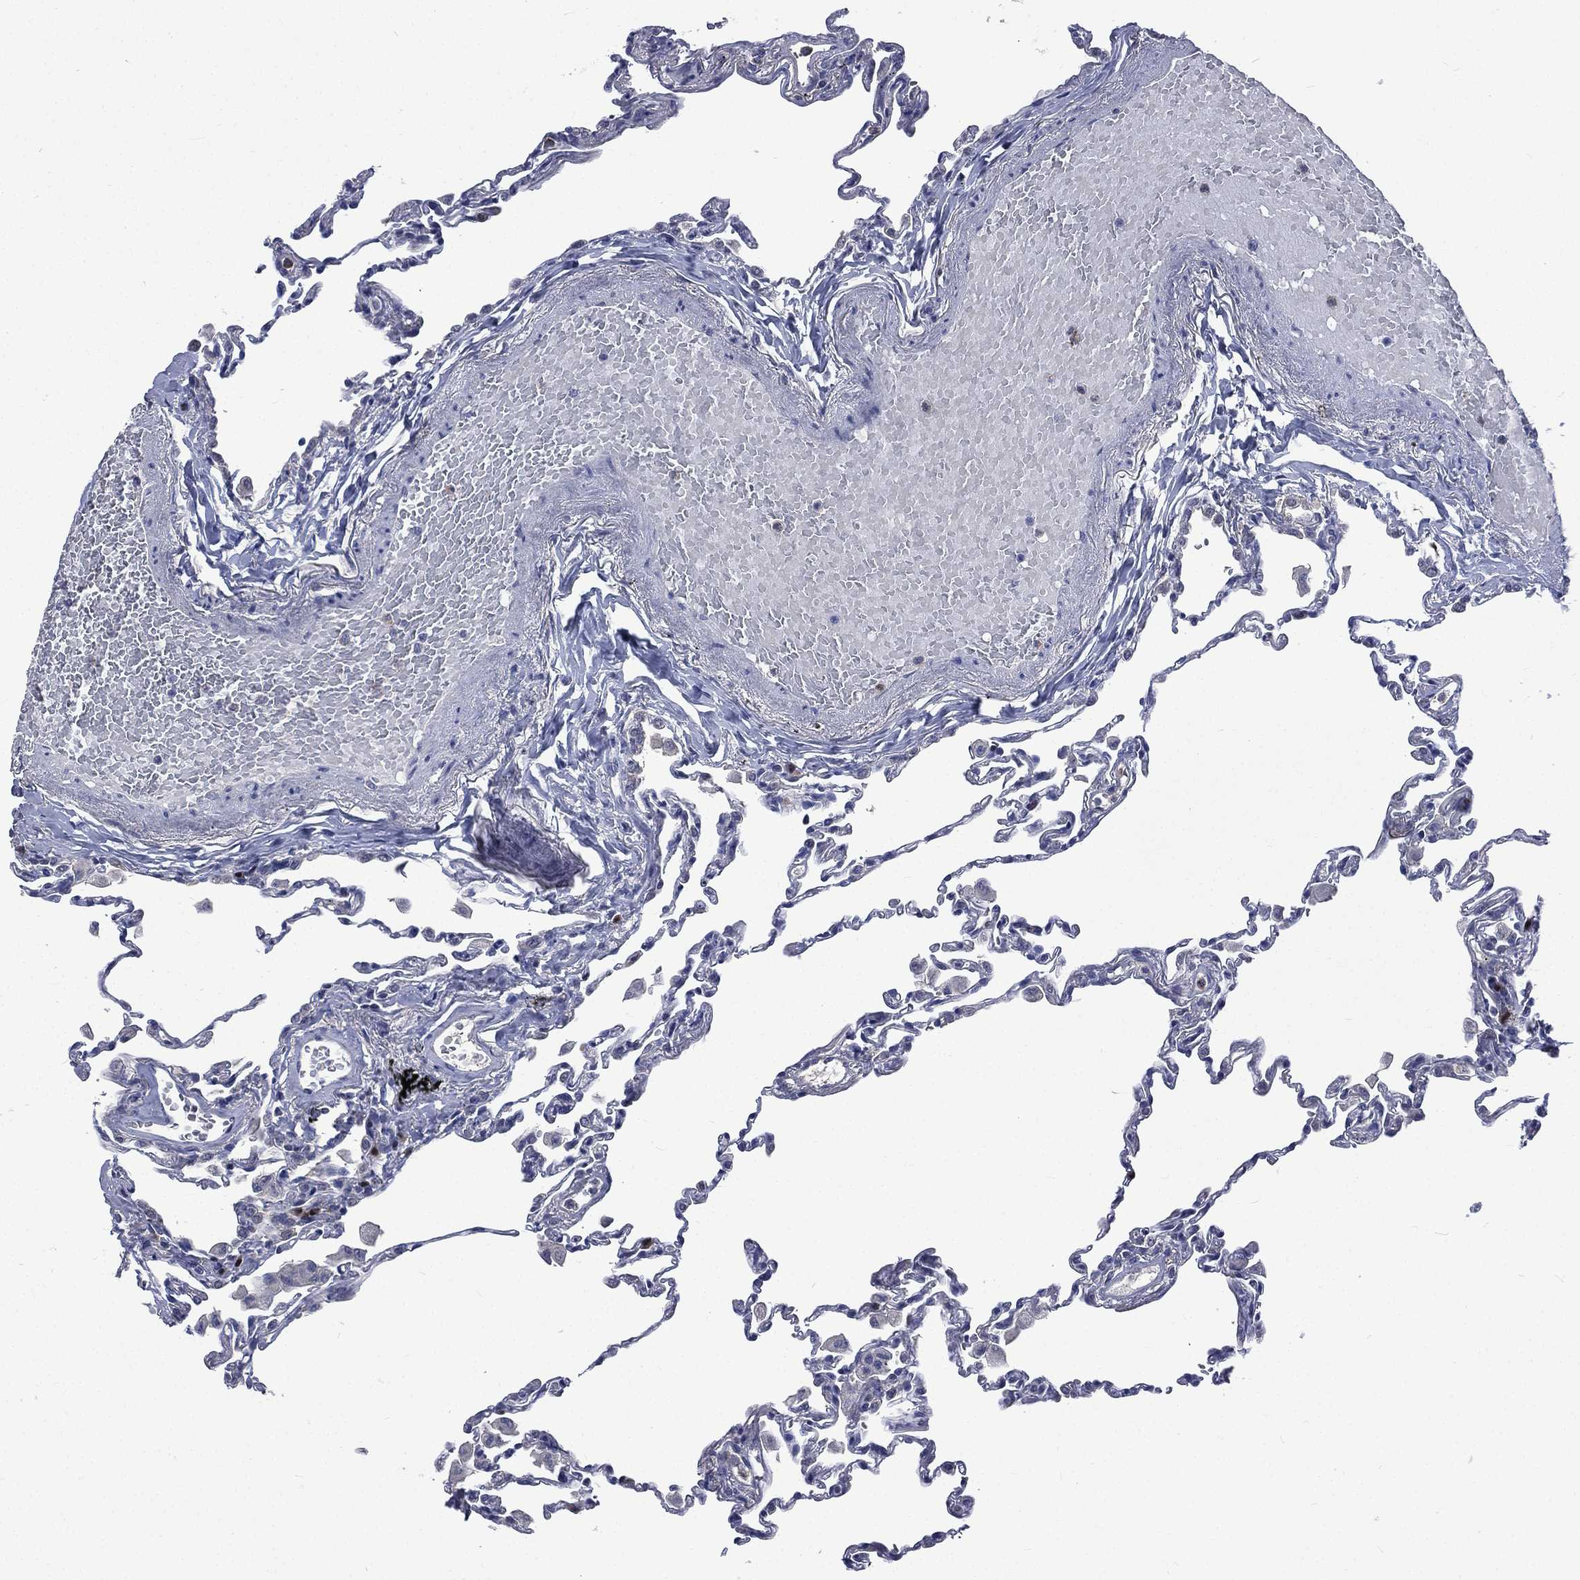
{"staining": {"intensity": "negative", "quantity": "none", "location": "none"}, "tissue": "lung", "cell_type": "Alveolar cells", "image_type": "normal", "snomed": [{"axis": "morphology", "description": "Normal tissue, NOS"}, {"axis": "topography", "description": "Lung"}], "caption": "A histopathology image of lung stained for a protein shows no brown staining in alveolar cells. (Brightfield microscopy of DAB IHC at high magnification).", "gene": "CA12", "patient": {"sex": "female", "age": 57}}